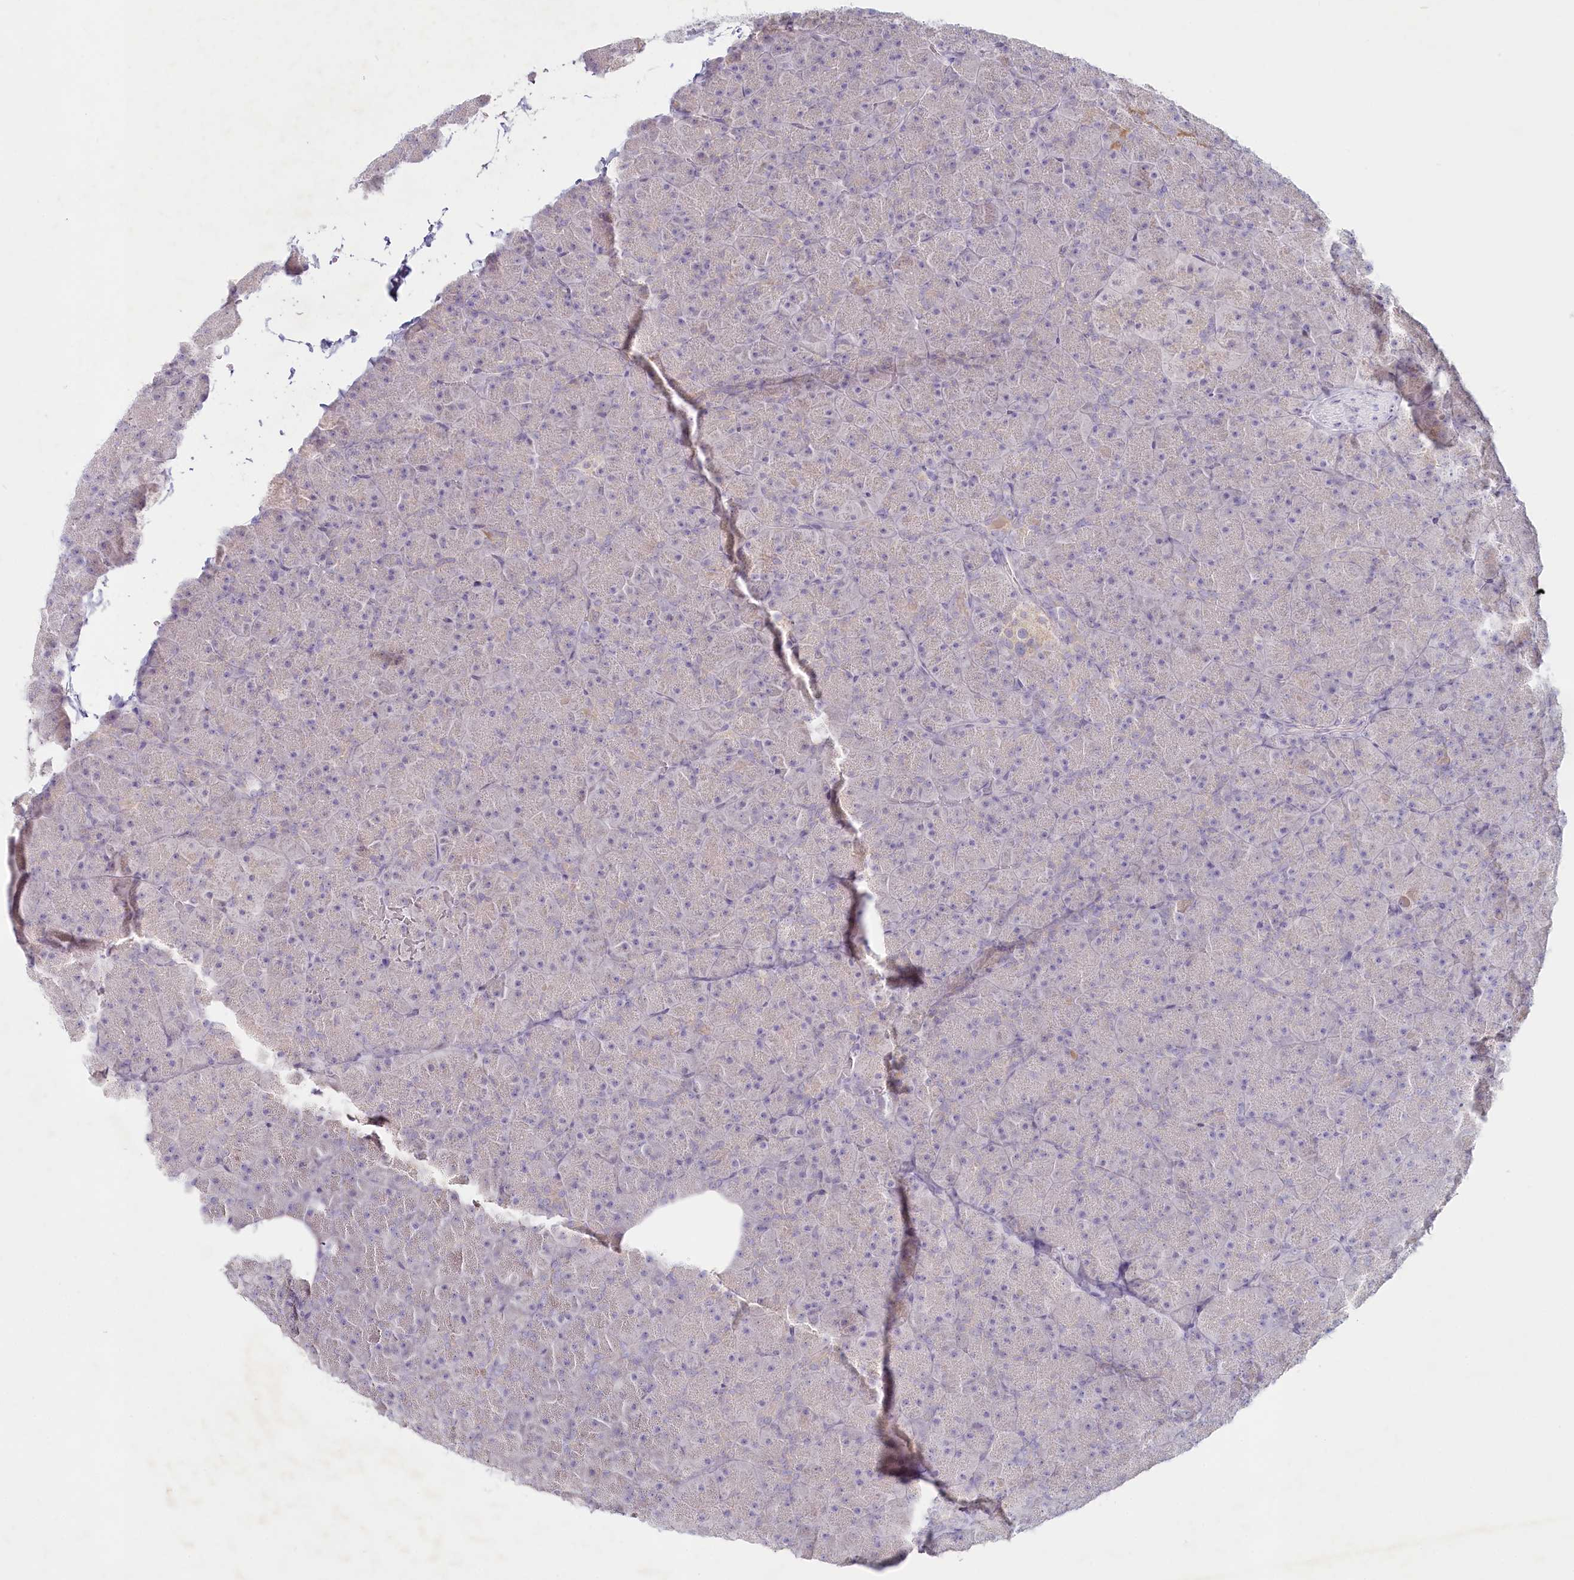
{"staining": {"intensity": "moderate", "quantity": "<25%", "location": "cytoplasmic/membranous"}, "tissue": "pancreas", "cell_type": "Exocrine glandular cells", "image_type": "normal", "snomed": [{"axis": "morphology", "description": "Normal tissue, NOS"}, {"axis": "topography", "description": "Pancreas"}], "caption": "Normal pancreas demonstrates moderate cytoplasmic/membranous expression in approximately <25% of exocrine glandular cells, visualized by immunohistochemistry.", "gene": "PSAPL1", "patient": {"sex": "male", "age": 36}}